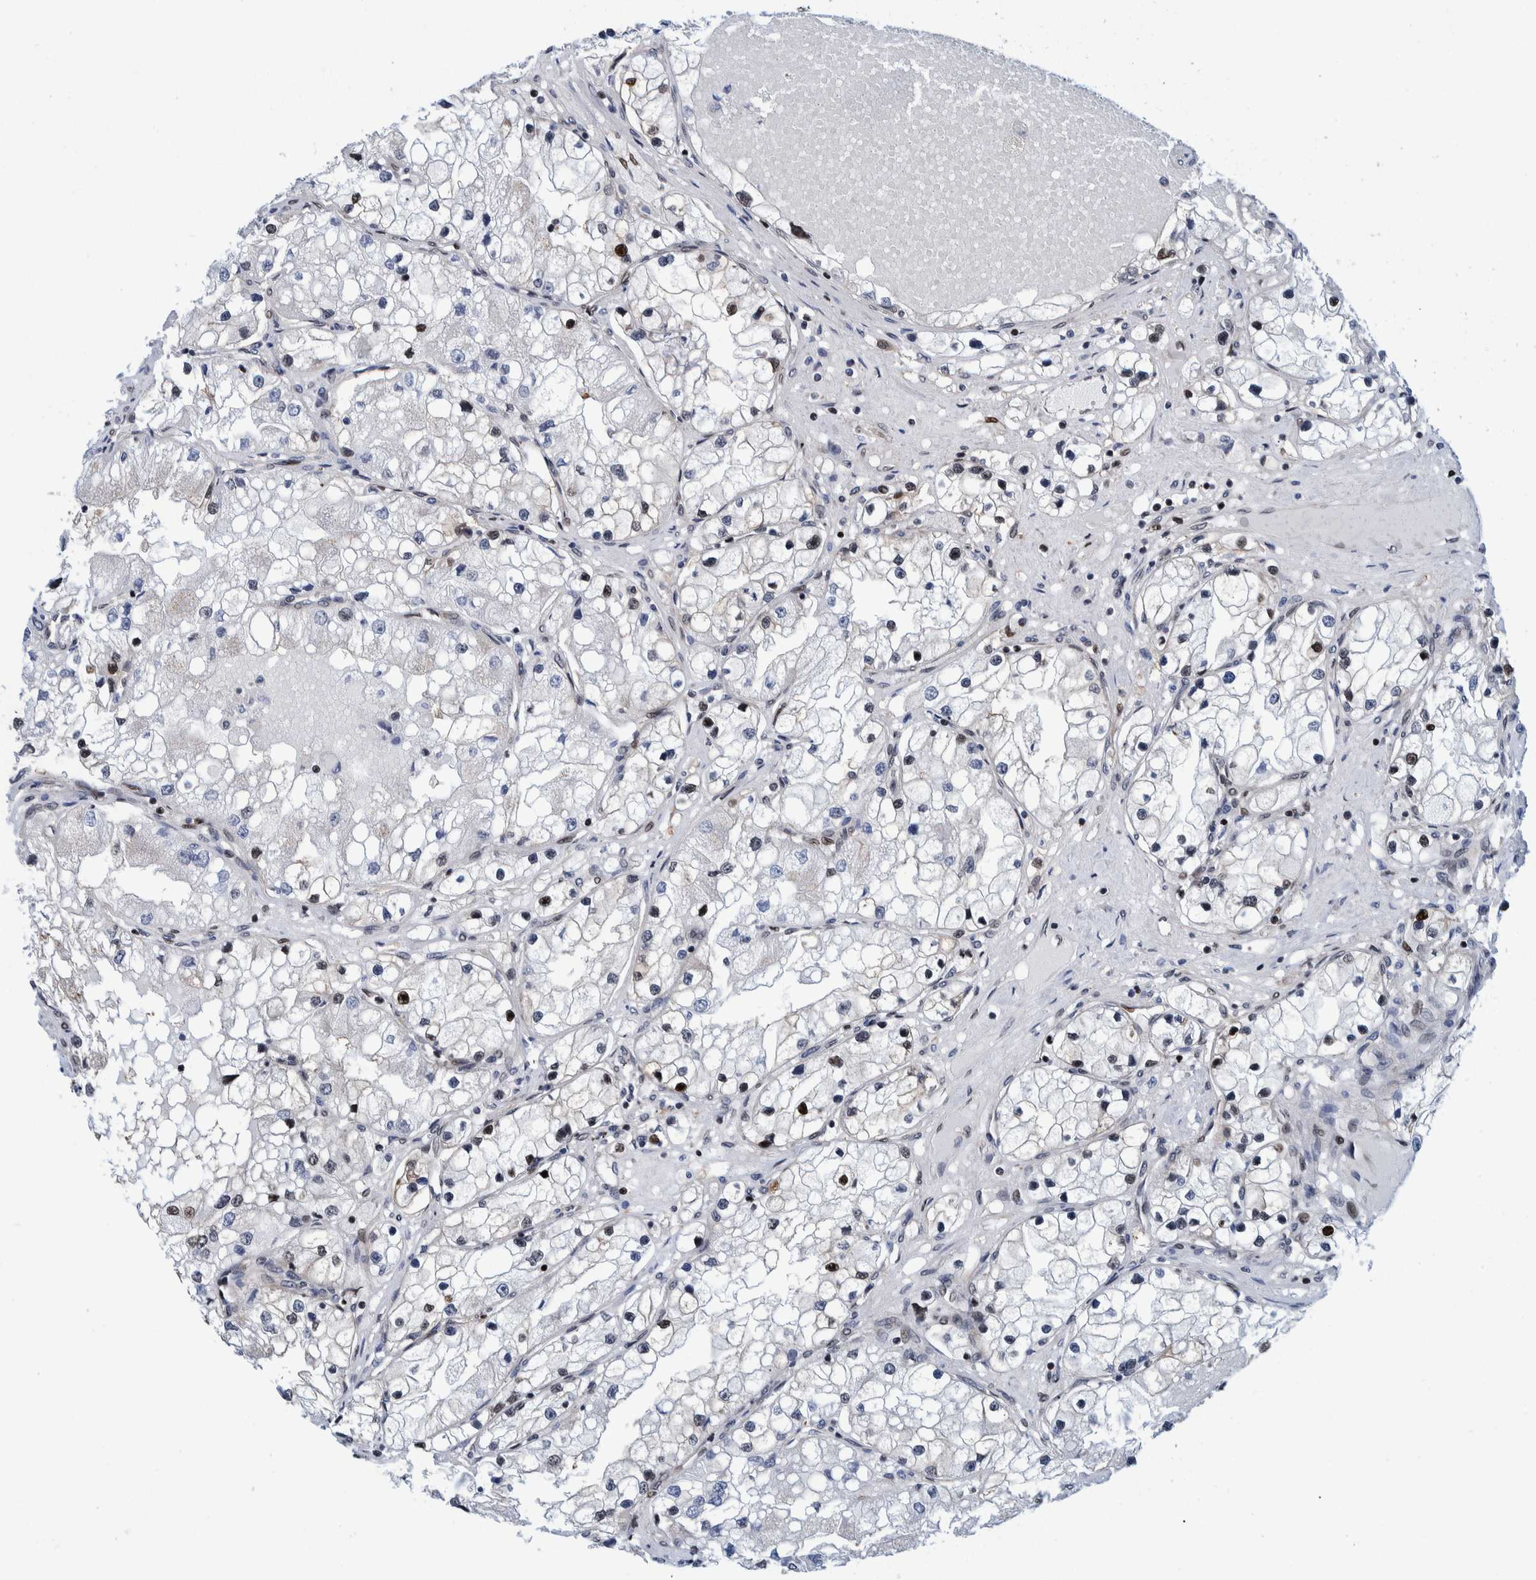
{"staining": {"intensity": "moderate", "quantity": "<25%", "location": "nuclear"}, "tissue": "renal cancer", "cell_type": "Tumor cells", "image_type": "cancer", "snomed": [{"axis": "morphology", "description": "Adenocarcinoma, NOS"}, {"axis": "topography", "description": "Kidney"}], "caption": "Tumor cells demonstrate moderate nuclear expression in about <25% of cells in renal cancer. (DAB = brown stain, brightfield microscopy at high magnification).", "gene": "HEATR9", "patient": {"sex": "male", "age": 68}}